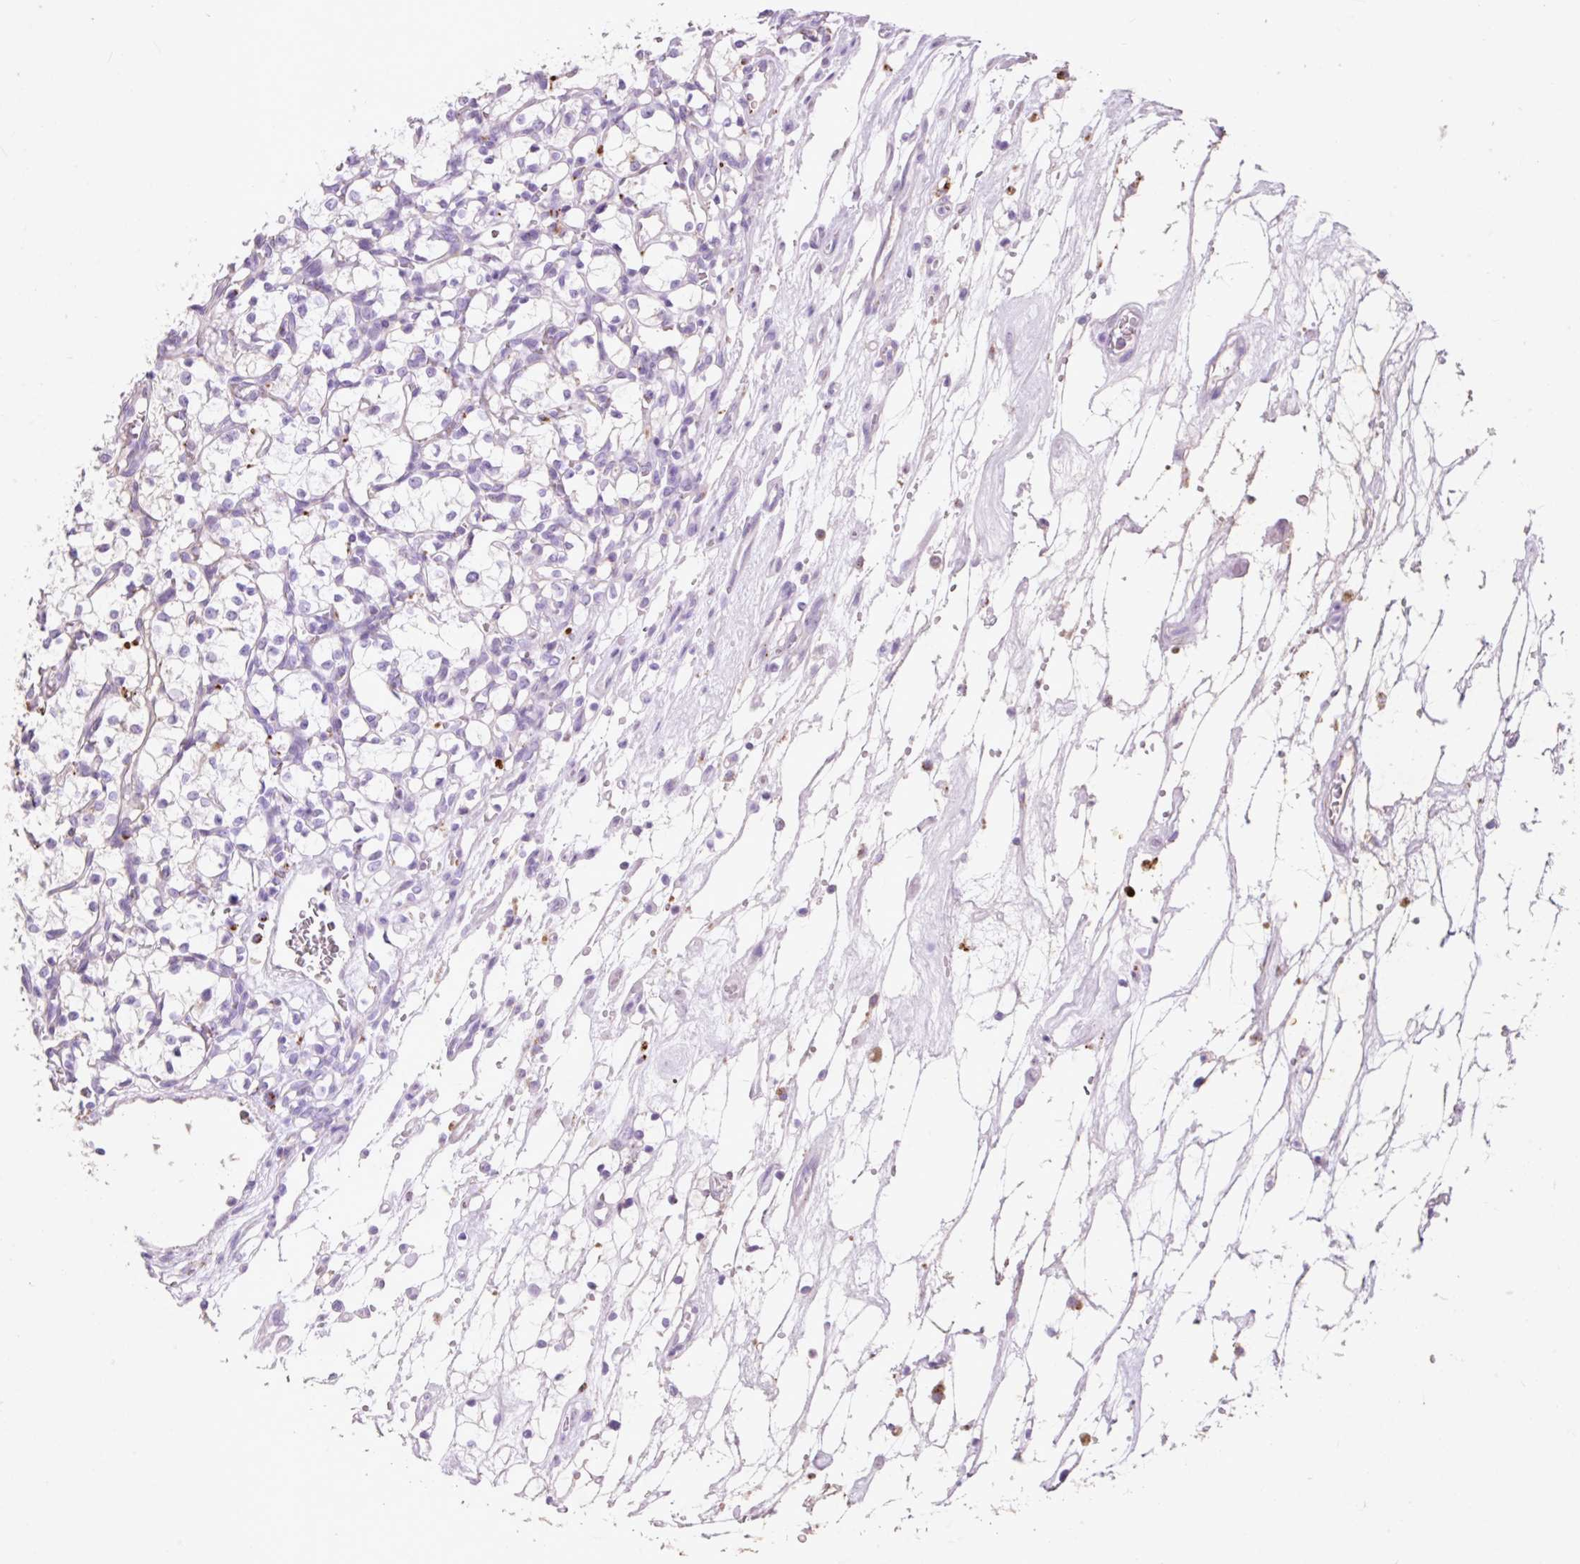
{"staining": {"intensity": "negative", "quantity": "none", "location": "none"}, "tissue": "renal cancer", "cell_type": "Tumor cells", "image_type": "cancer", "snomed": [{"axis": "morphology", "description": "Adenocarcinoma, NOS"}, {"axis": "topography", "description": "Kidney"}], "caption": "This is an immunohistochemistry histopathology image of renal cancer. There is no staining in tumor cells.", "gene": "HEXA", "patient": {"sex": "female", "age": 69}}